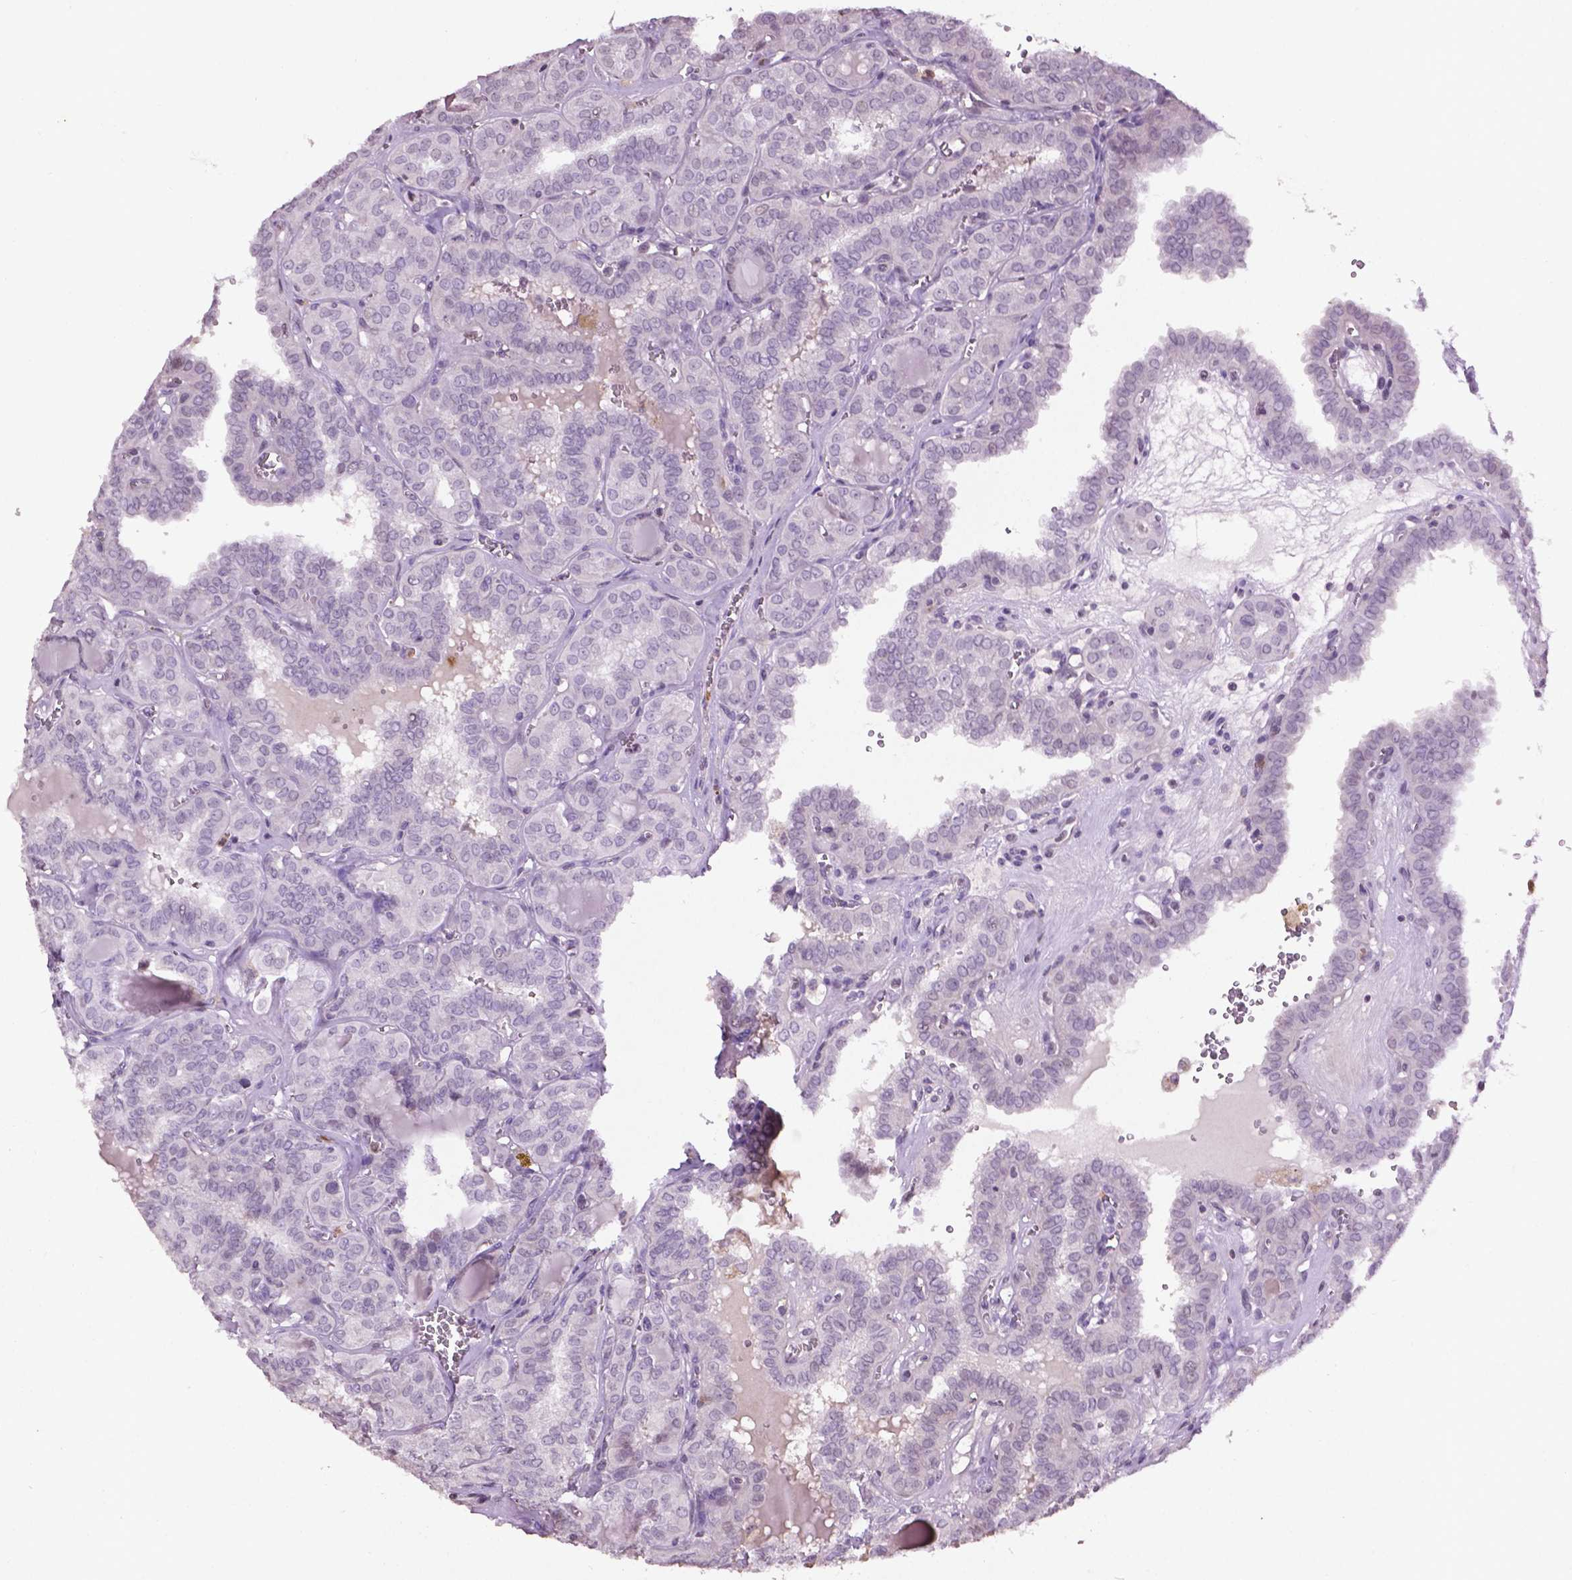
{"staining": {"intensity": "negative", "quantity": "none", "location": "none"}, "tissue": "thyroid cancer", "cell_type": "Tumor cells", "image_type": "cancer", "snomed": [{"axis": "morphology", "description": "Papillary adenocarcinoma, NOS"}, {"axis": "topography", "description": "Thyroid gland"}], "caption": "This is an immunohistochemistry (IHC) image of human papillary adenocarcinoma (thyroid). There is no staining in tumor cells.", "gene": "NTNG2", "patient": {"sex": "female", "age": 41}}